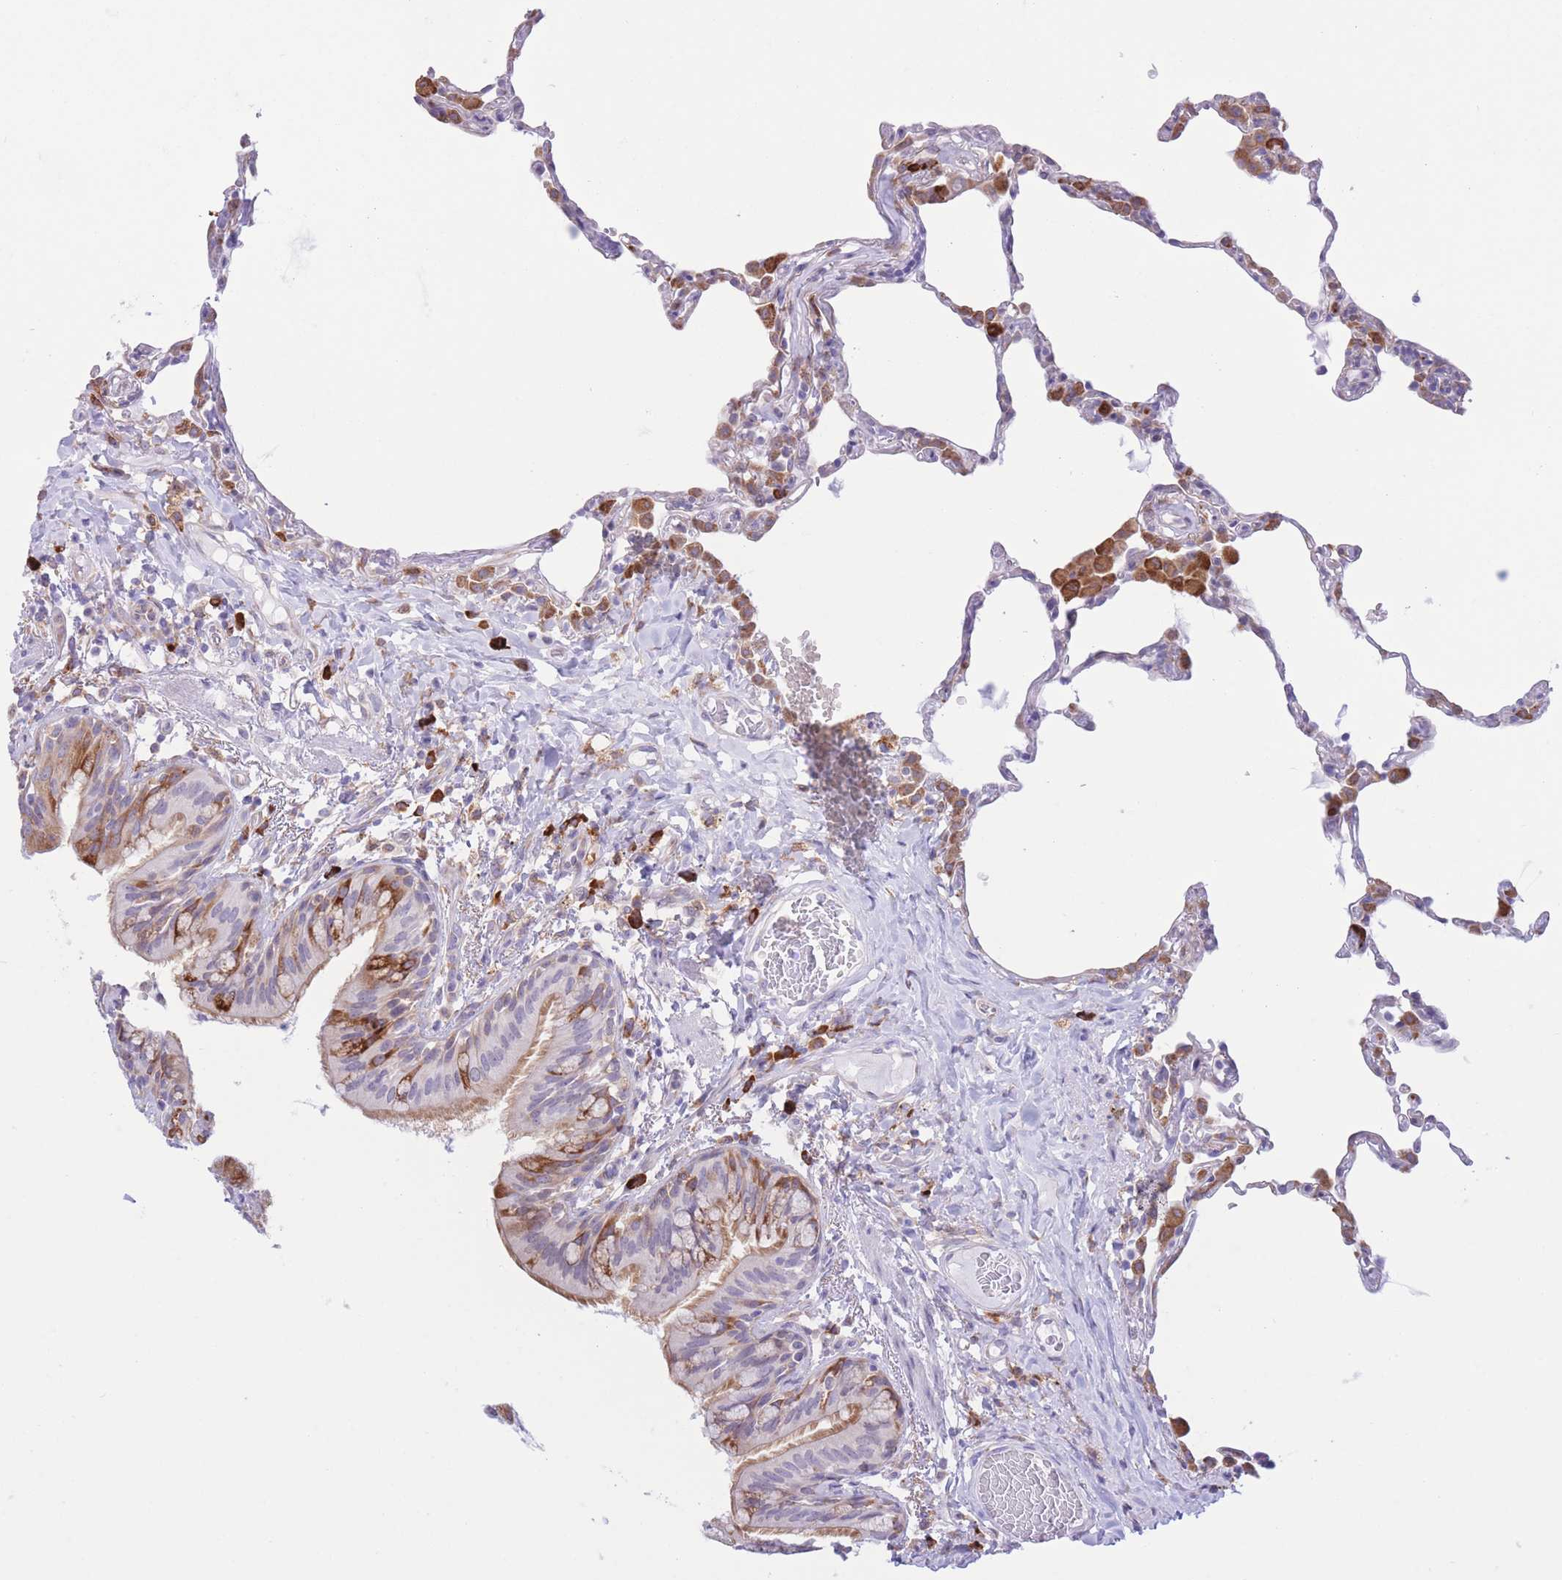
{"staining": {"intensity": "negative", "quantity": "none", "location": "none"}, "tissue": "lung", "cell_type": "Alveolar cells", "image_type": "normal", "snomed": [{"axis": "morphology", "description": "Normal tissue, NOS"}, {"axis": "topography", "description": "Lung"}], "caption": "High power microscopy micrograph of an IHC photomicrograph of unremarkable lung, revealing no significant expression in alveolar cells. (Stains: DAB (3,3'-diaminobenzidine) immunohistochemistry with hematoxylin counter stain, Microscopy: brightfield microscopy at high magnification).", "gene": "MYDGF", "patient": {"sex": "female", "age": 57}}